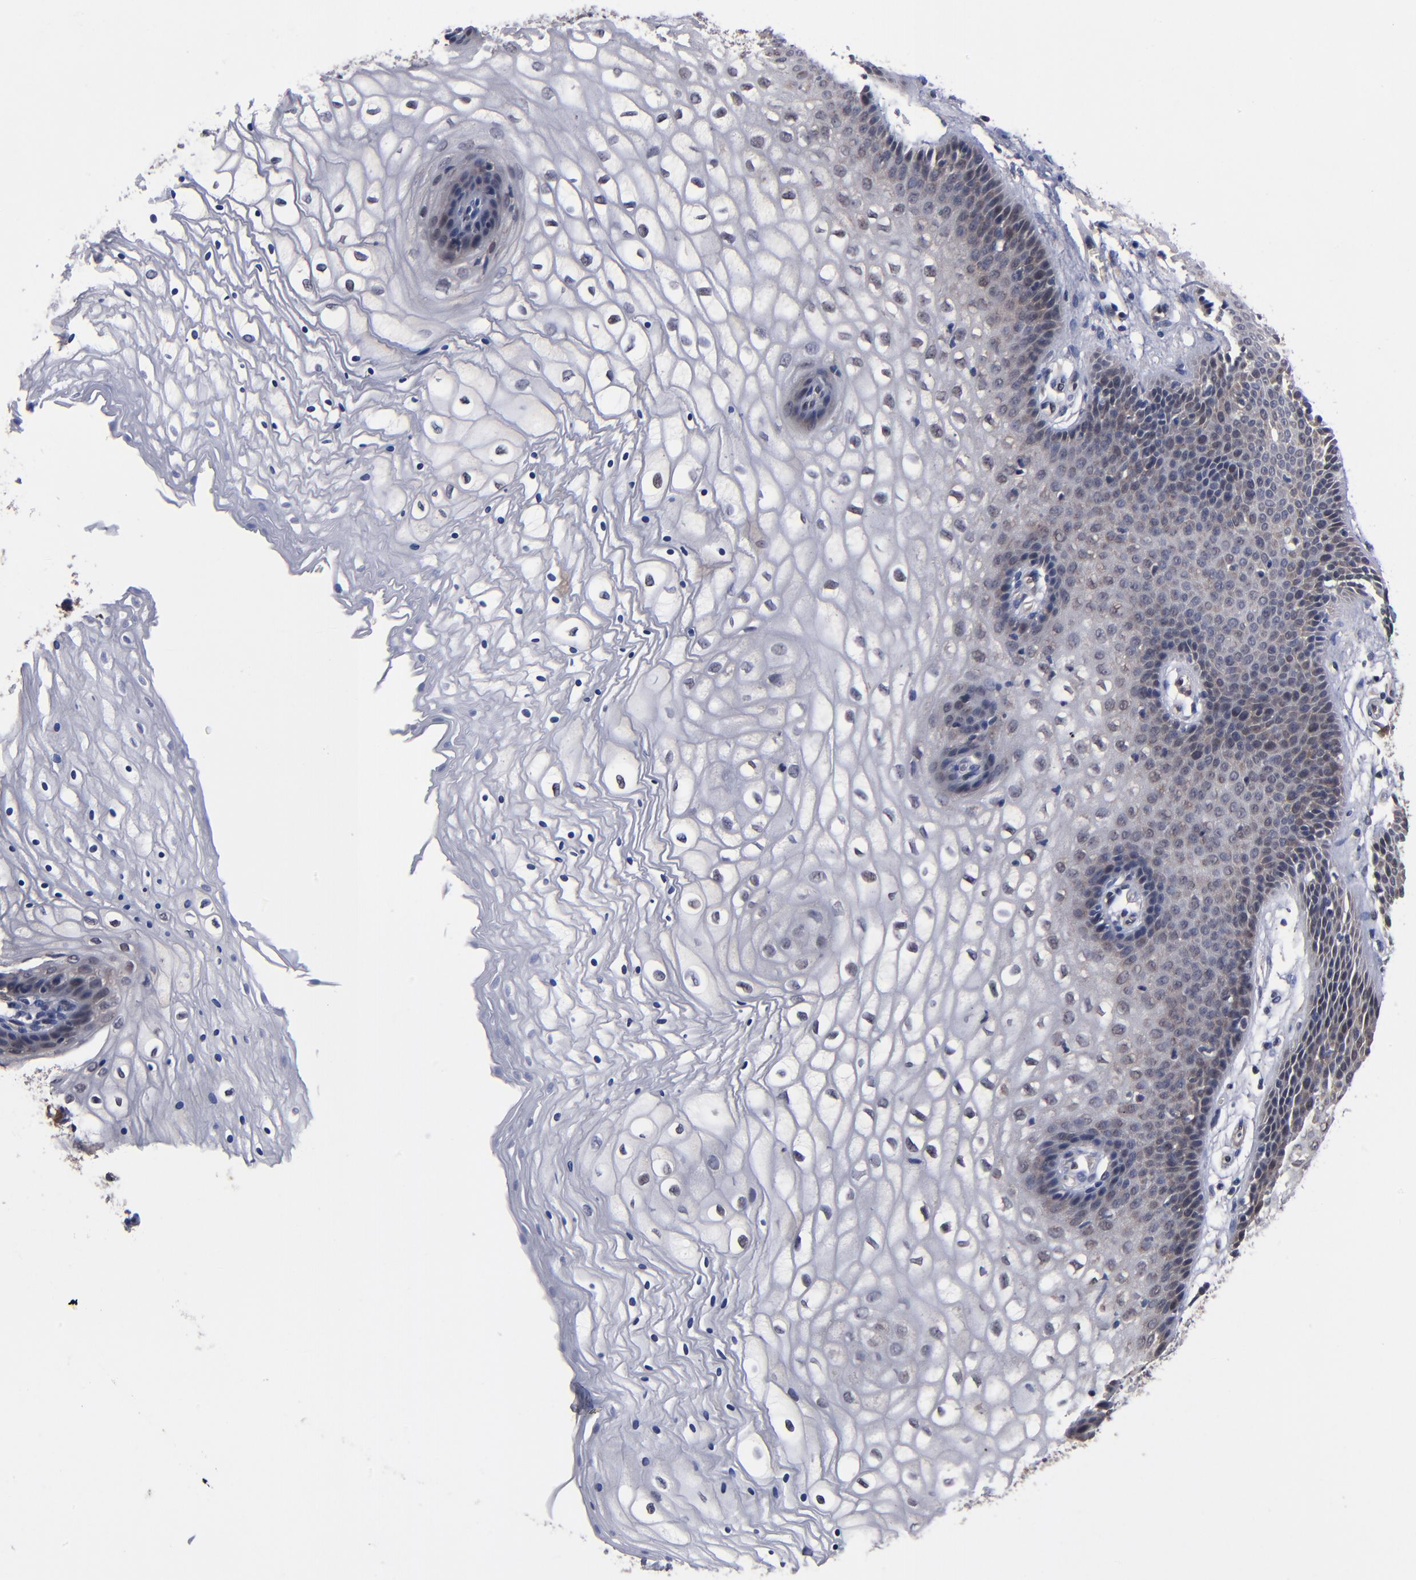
{"staining": {"intensity": "moderate", "quantity": "<25%", "location": "cytoplasmic/membranous"}, "tissue": "vagina", "cell_type": "Squamous epithelial cells", "image_type": "normal", "snomed": [{"axis": "morphology", "description": "Normal tissue, NOS"}, {"axis": "topography", "description": "Vagina"}], "caption": "Human vagina stained with a brown dye shows moderate cytoplasmic/membranous positive positivity in about <25% of squamous epithelial cells.", "gene": "ALG13", "patient": {"sex": "female", "age": 34}}